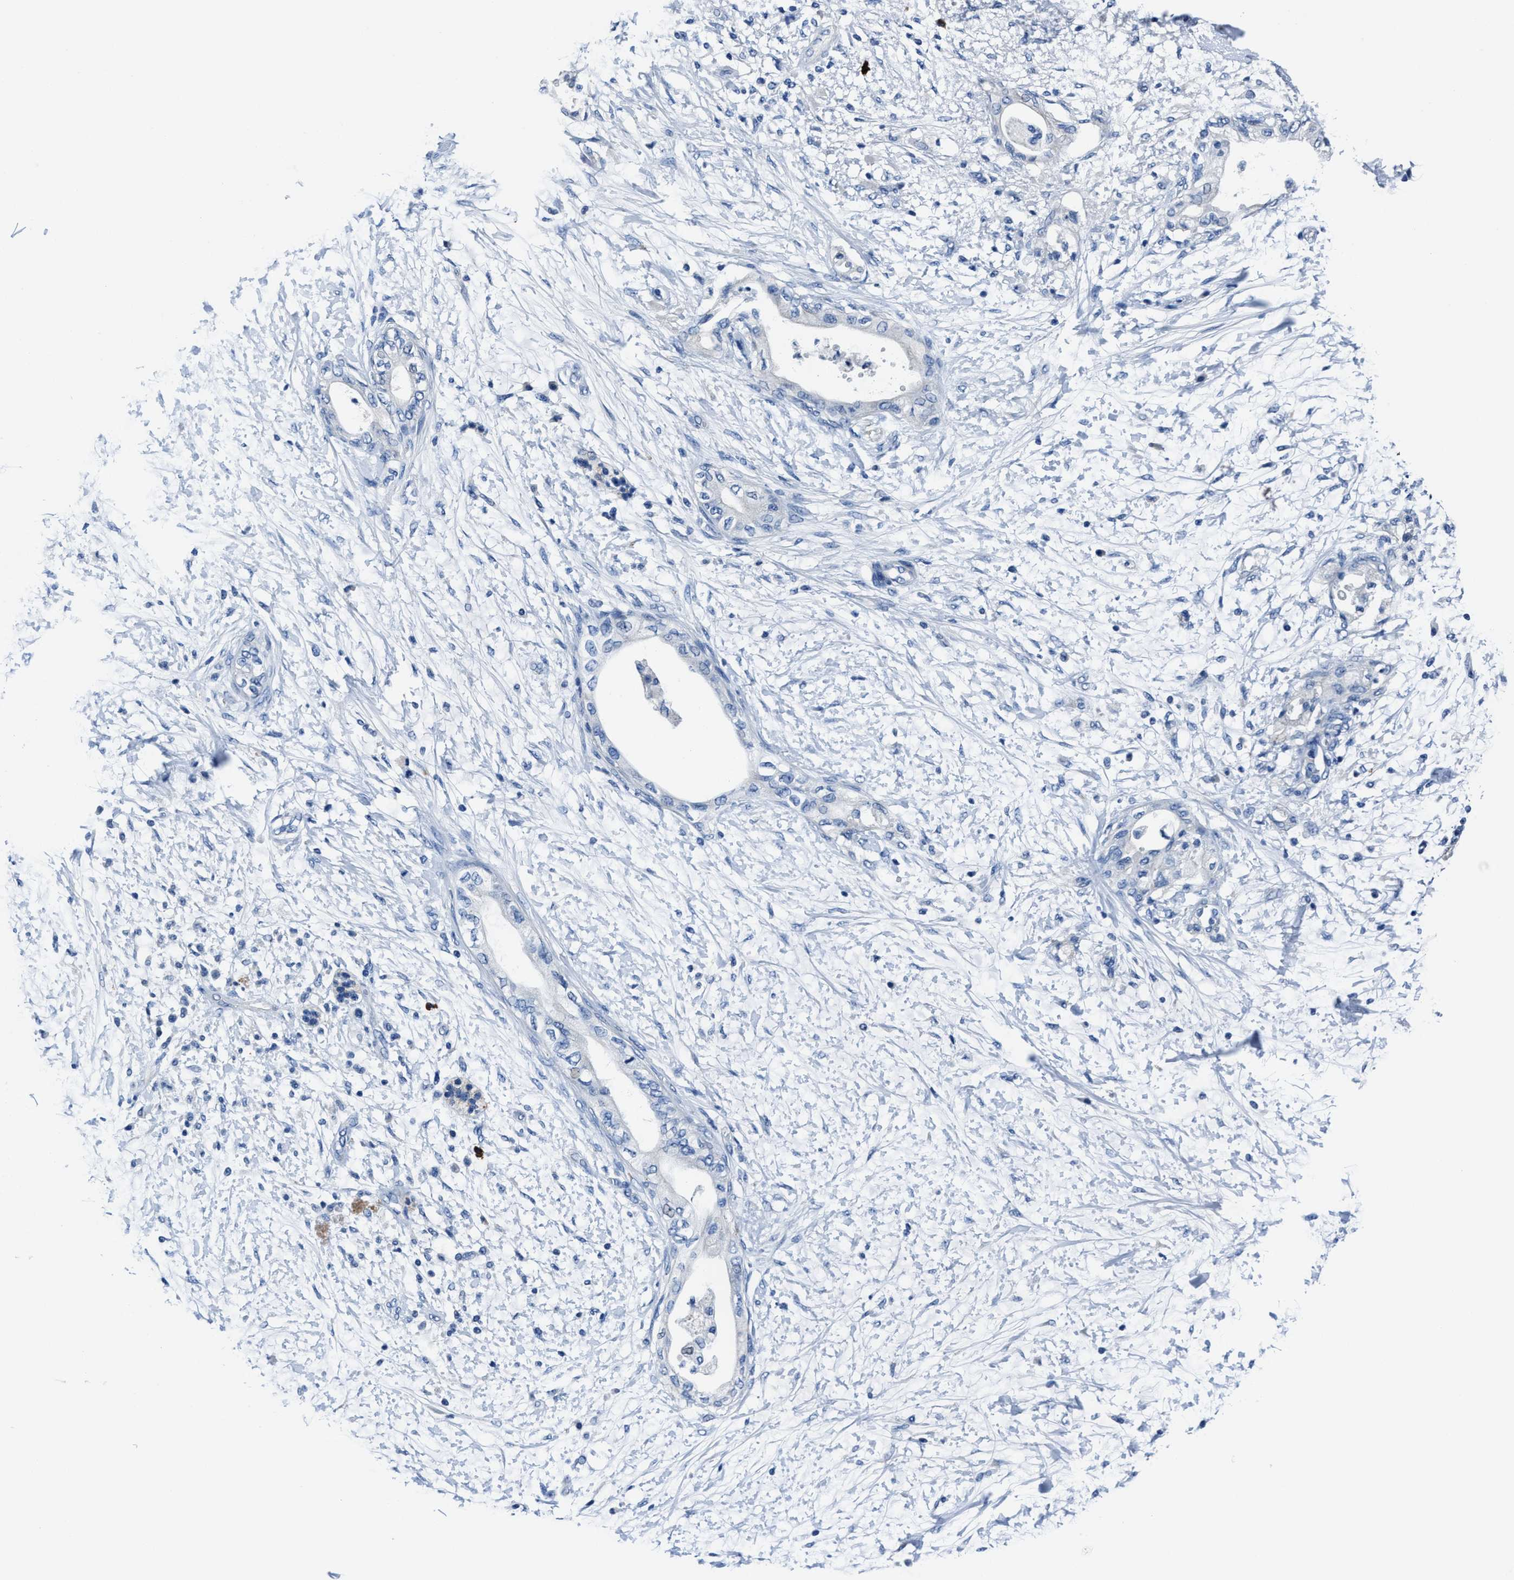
{"staining": {"intensity": "negative", "quantity": "none", "location": "none"}, "tissue": "adipose tissue", "cell_type": "Adipocytes", "image_type": "normal", "snomed": [{"axis": "morphology", "description": "Normal tissue, NOS"}, {"axis": "morphology", "description": "Adenocarcinoma, NOS"}, {"axis": "topography", "description": "Duodenum"}, {"axis": "topography", "description": "Peripheral nerve tissue"}], "caption": "The IHC histopathology image has no significant expression in adipocytes of adipose tissue. Brightfield microscopy of immunohistochemistry stained with DAB (3,3'-diaminobenzidine) (brown) and hematoxylin (blue), captured at high magnification.", "gene": "NACAD", "patient": {"sex": "female", "age": 60}}